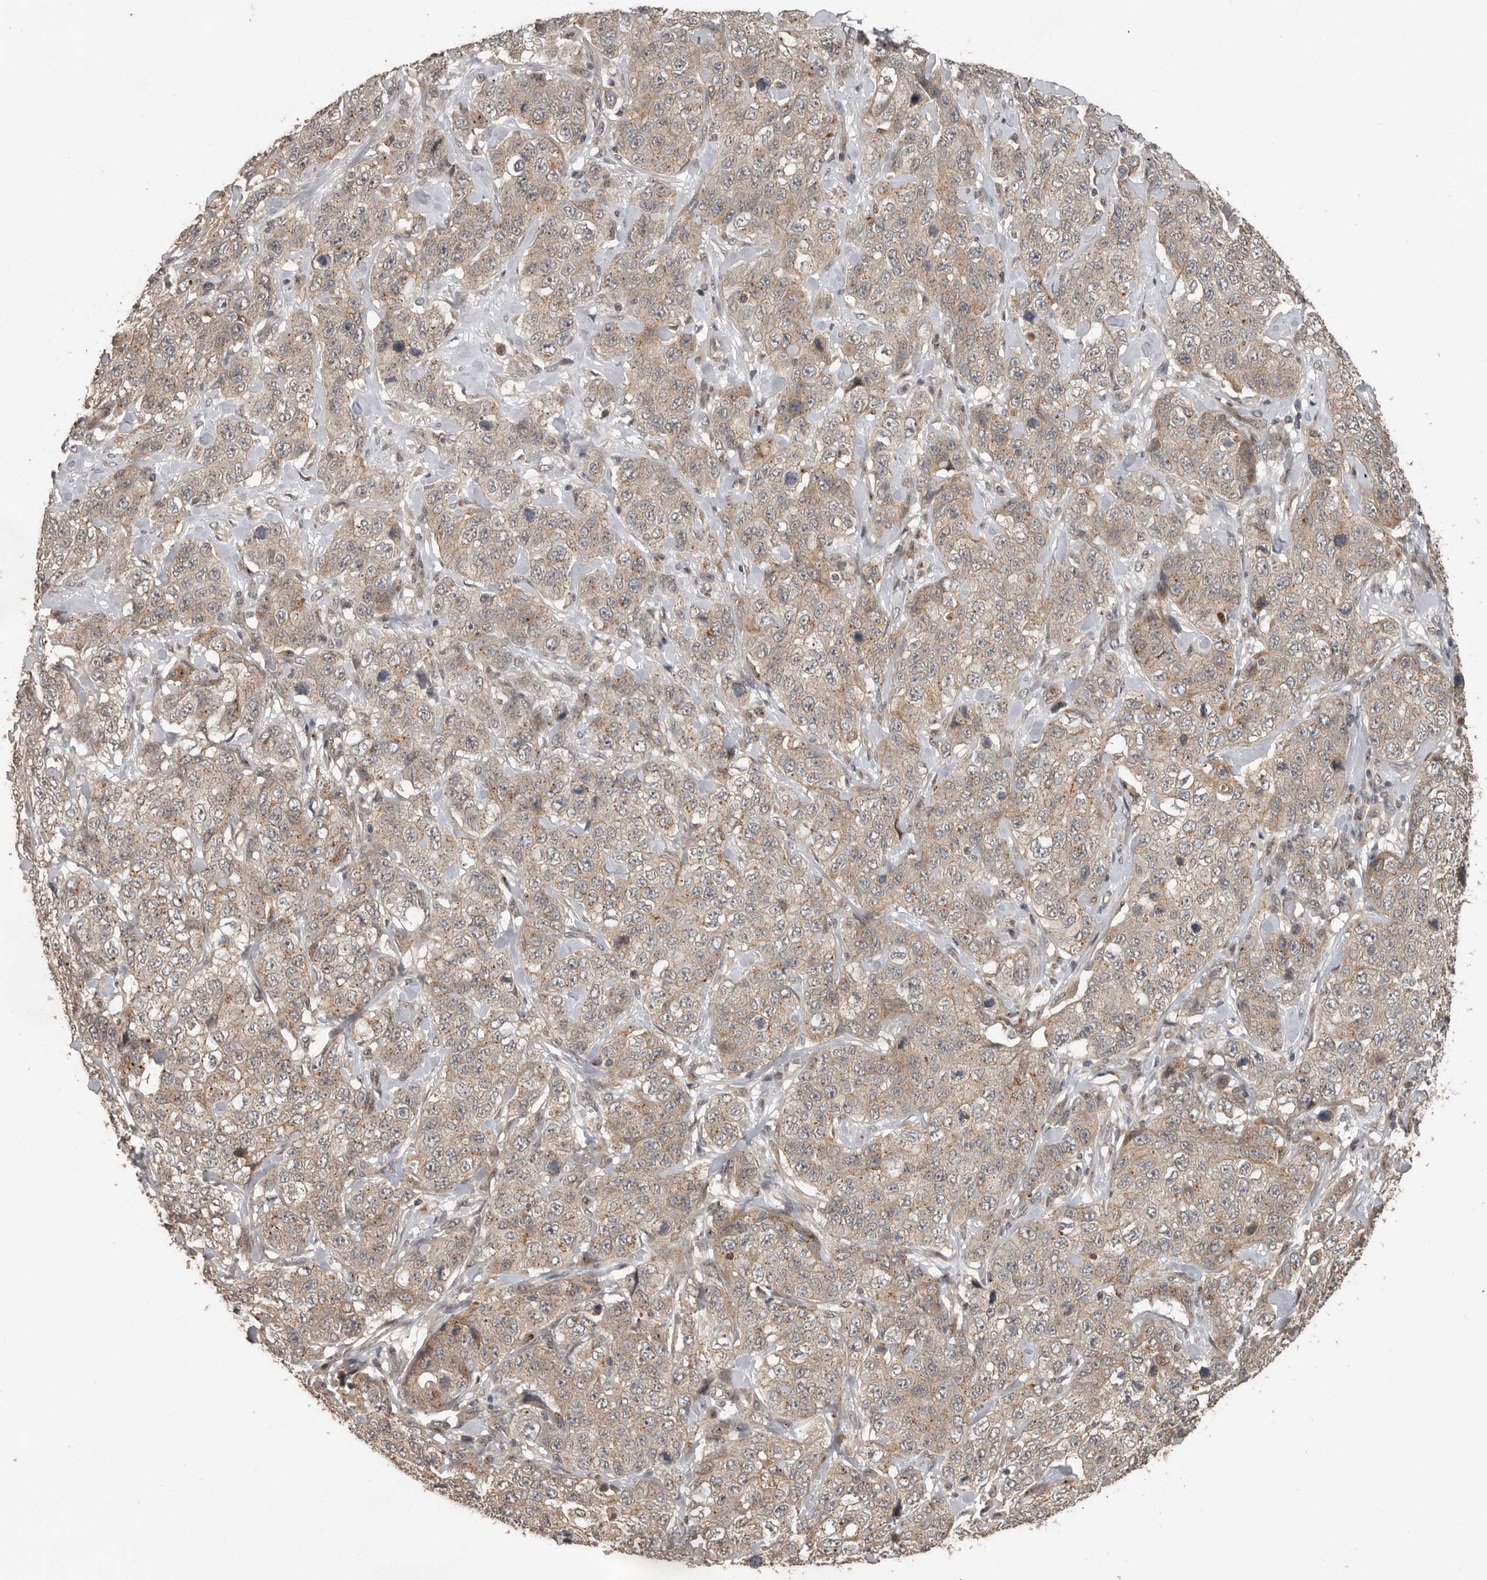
{"staining": {"intensity": "weak", "quantity": "<25%", "location": "cytoplasmic/membranous"}, "tissue": "stomach cancer", "cell_type": "Tumor cells", "image_type": "cancer", "snomed": [{"axis": "morphology", "description": "Adenocarcinoma, NOS"}, {"axis": "topography", "description": "Stomach"}], "caption": "This histopathology image is of stomach adenocarcinoma stained with IHC to label a protein in brown with the nuclei are counter-stained blue. There is no positivity in tumor cells.", "gene": "CEP350", "patient": {"sex": "male", "age": 48}}